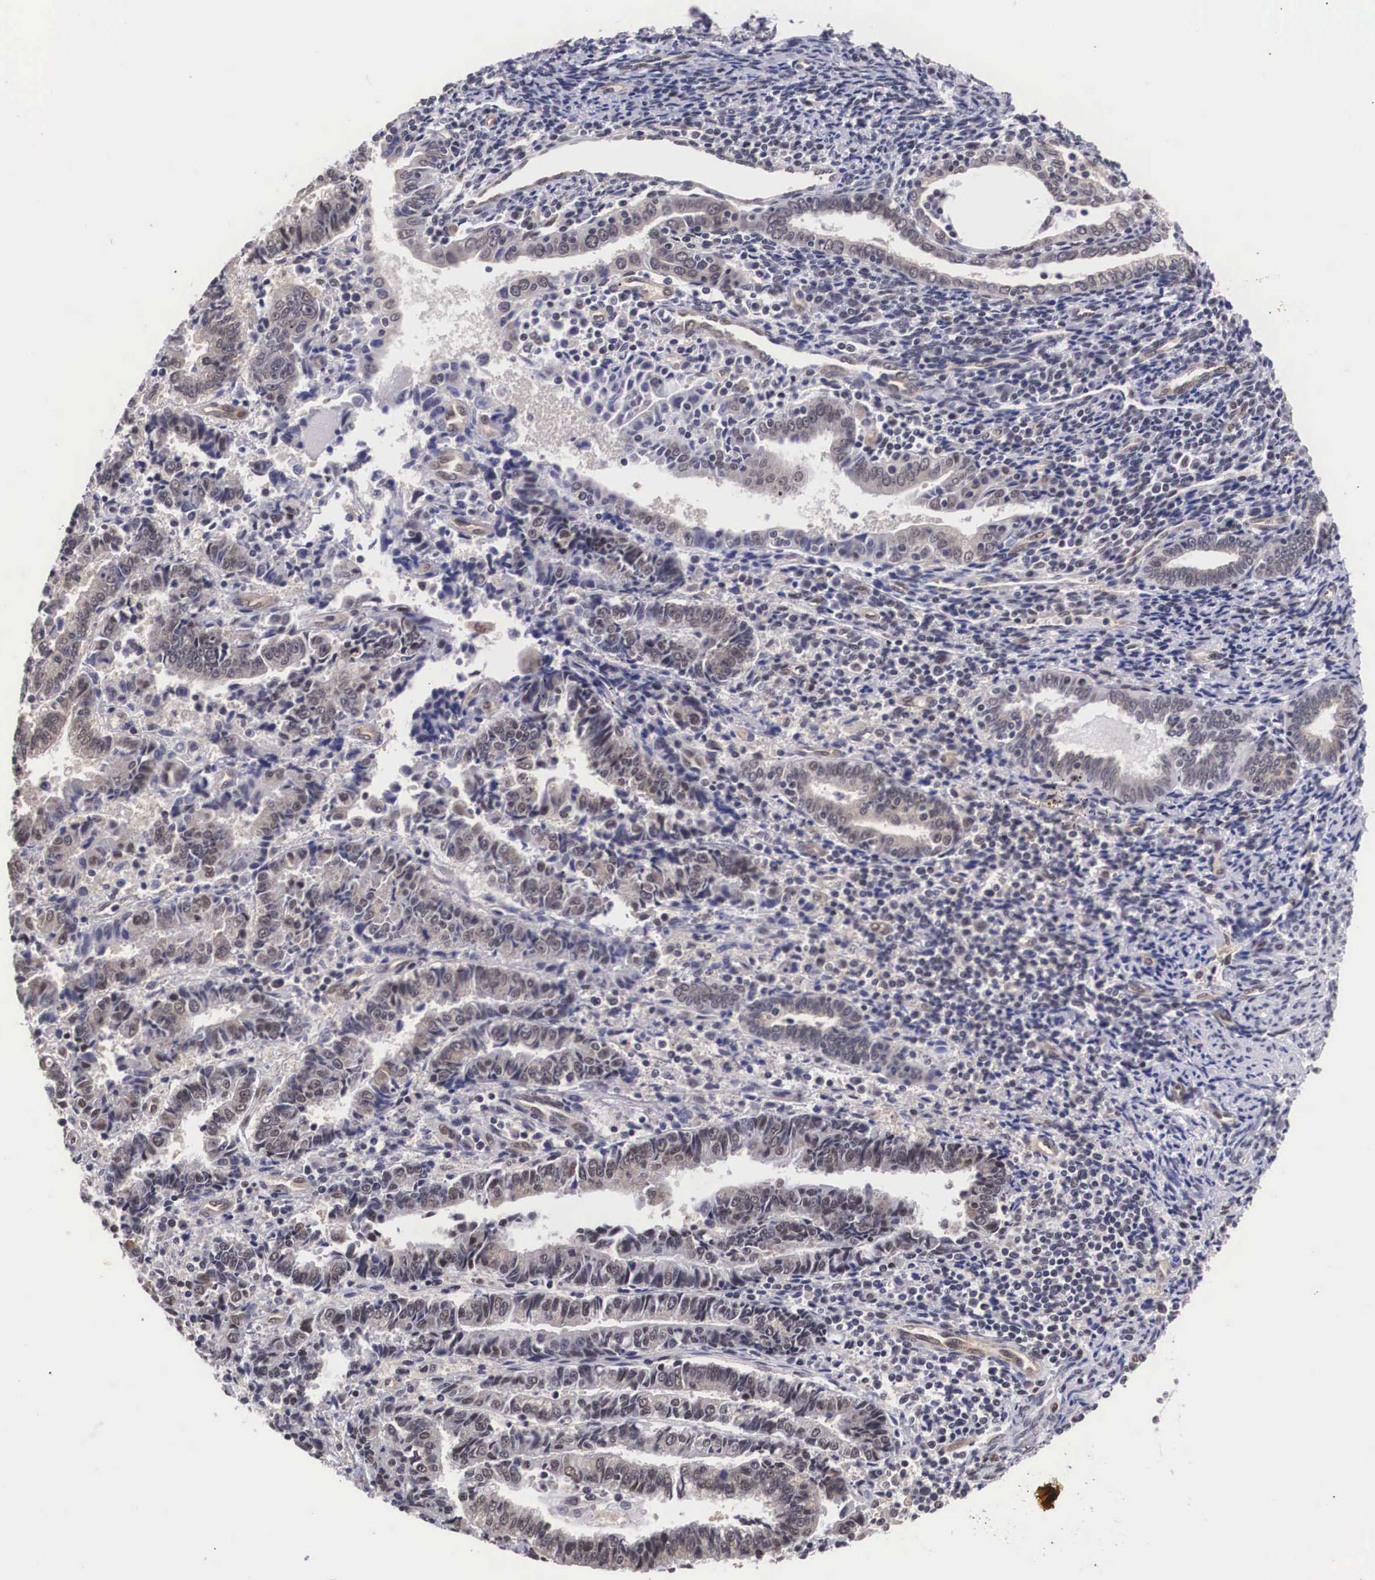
{"staining": {"intensity": "weak", "quantity": "25%-75%", "location": "cytoplasmic/membranous"}, "tissue": "endometrial cancer", "cell_type": "Tumor cells", "image_type": "cancer", "snomed": [{"axis": "morphology", "description": "Adenocarcinoma, NOS"}, {"axis": "topography", "description": "Endometrium"}], "caption": "High-power microscopy captured an immunohistochemistry (IHC) micrograph of endometrial cancer (adenocarcinoma), revealing weak cytoplasmic/membranous staining in approximately 25%-75% of tumor cells.", "gene": "OTX2", "patient": {"sex": "female", "age": 75}}